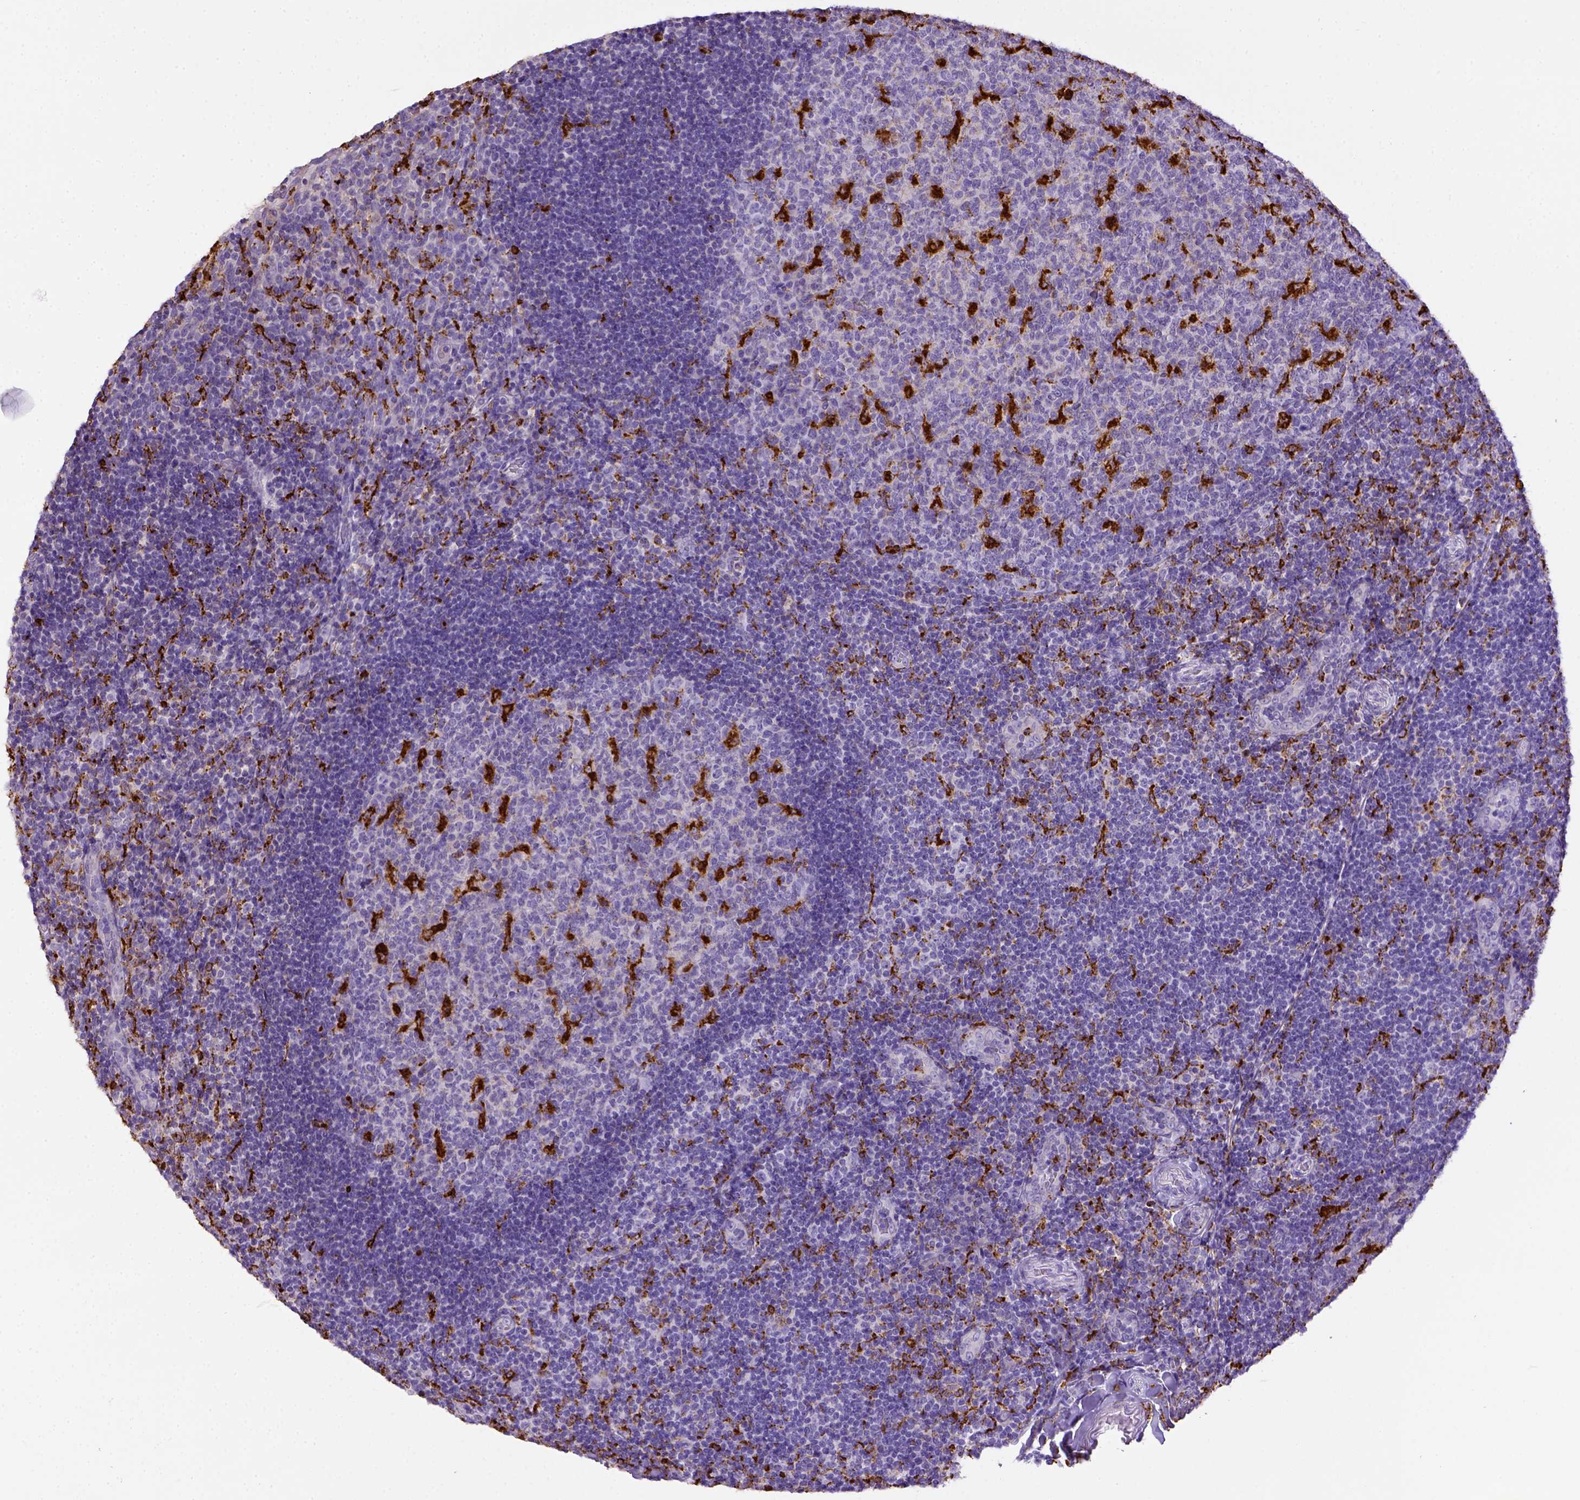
{"staining": {"intensity": "strong", "quantity": "<25%", "location": "cytoplasmic/membranous"}, "tissue": "tonsil", "cell_type": "Germinal center cells", "image_type": "normal", "snomed": [{"axis": "morphology", "description": "Normal tissue, NOS"}, {"axis": "topography", "description": "Tonsil"}], "caption": "A brown stain labels strong cytoplasmic/membranous positivity of a protein in germinal center cells of benign human tonsil.", "gene": "CD68", "patient": {"sex": "male", "age": 17}}